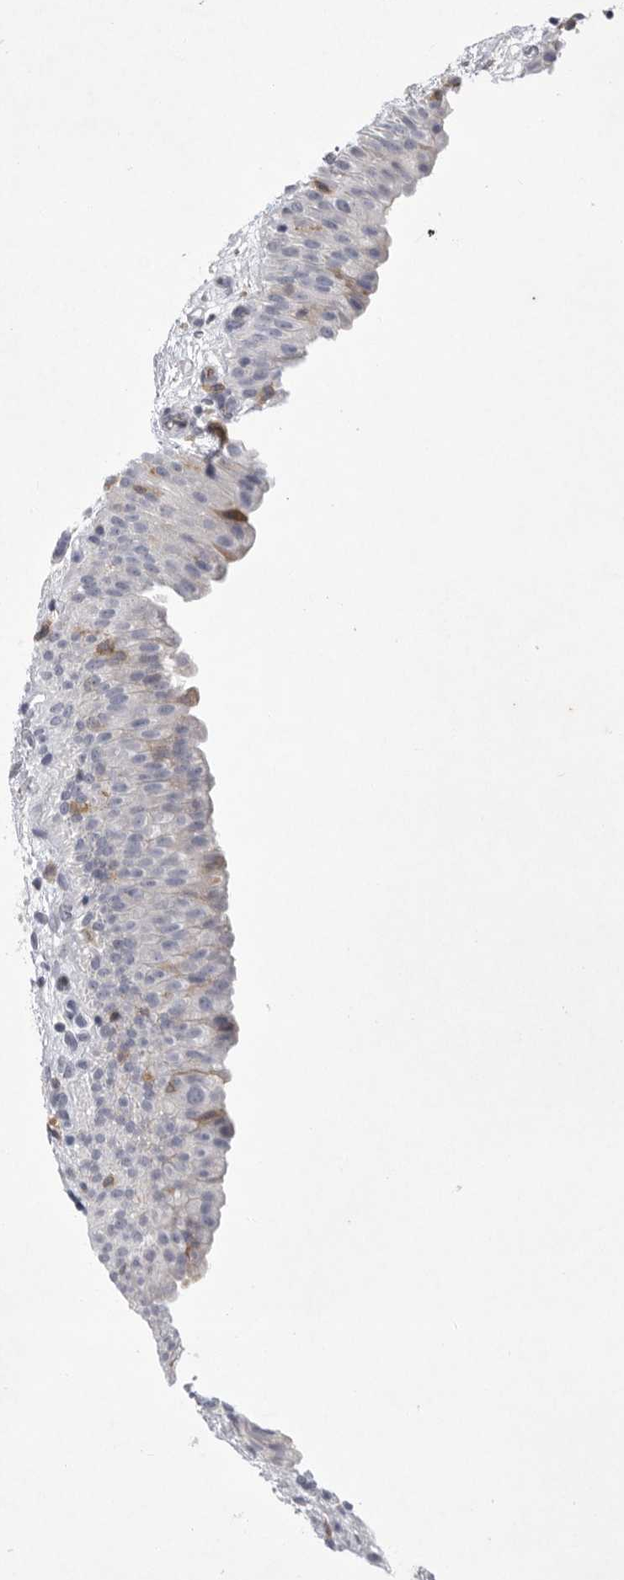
{"staining": {"intensity": "negative", "quantity": "none", "location": "none"}, "tissue": "urinary bladder", "cell_type": "Urothelial cells", "image_type": "normal", "snomed": [{"axis": "morphology", "description": "Normal tissue, NOS"}, {"axis": "topography", "description": "Urinary bladder"}], "caption": "The micrograph reveals no significant positivity in urothelial cells of urinary bladder. (Brightfield microscopy of DAB immunohistochemistry (IHC) at high magnification).", "gene": "SIGLEC10", "patient": {"sex": "male", "age": 82}}